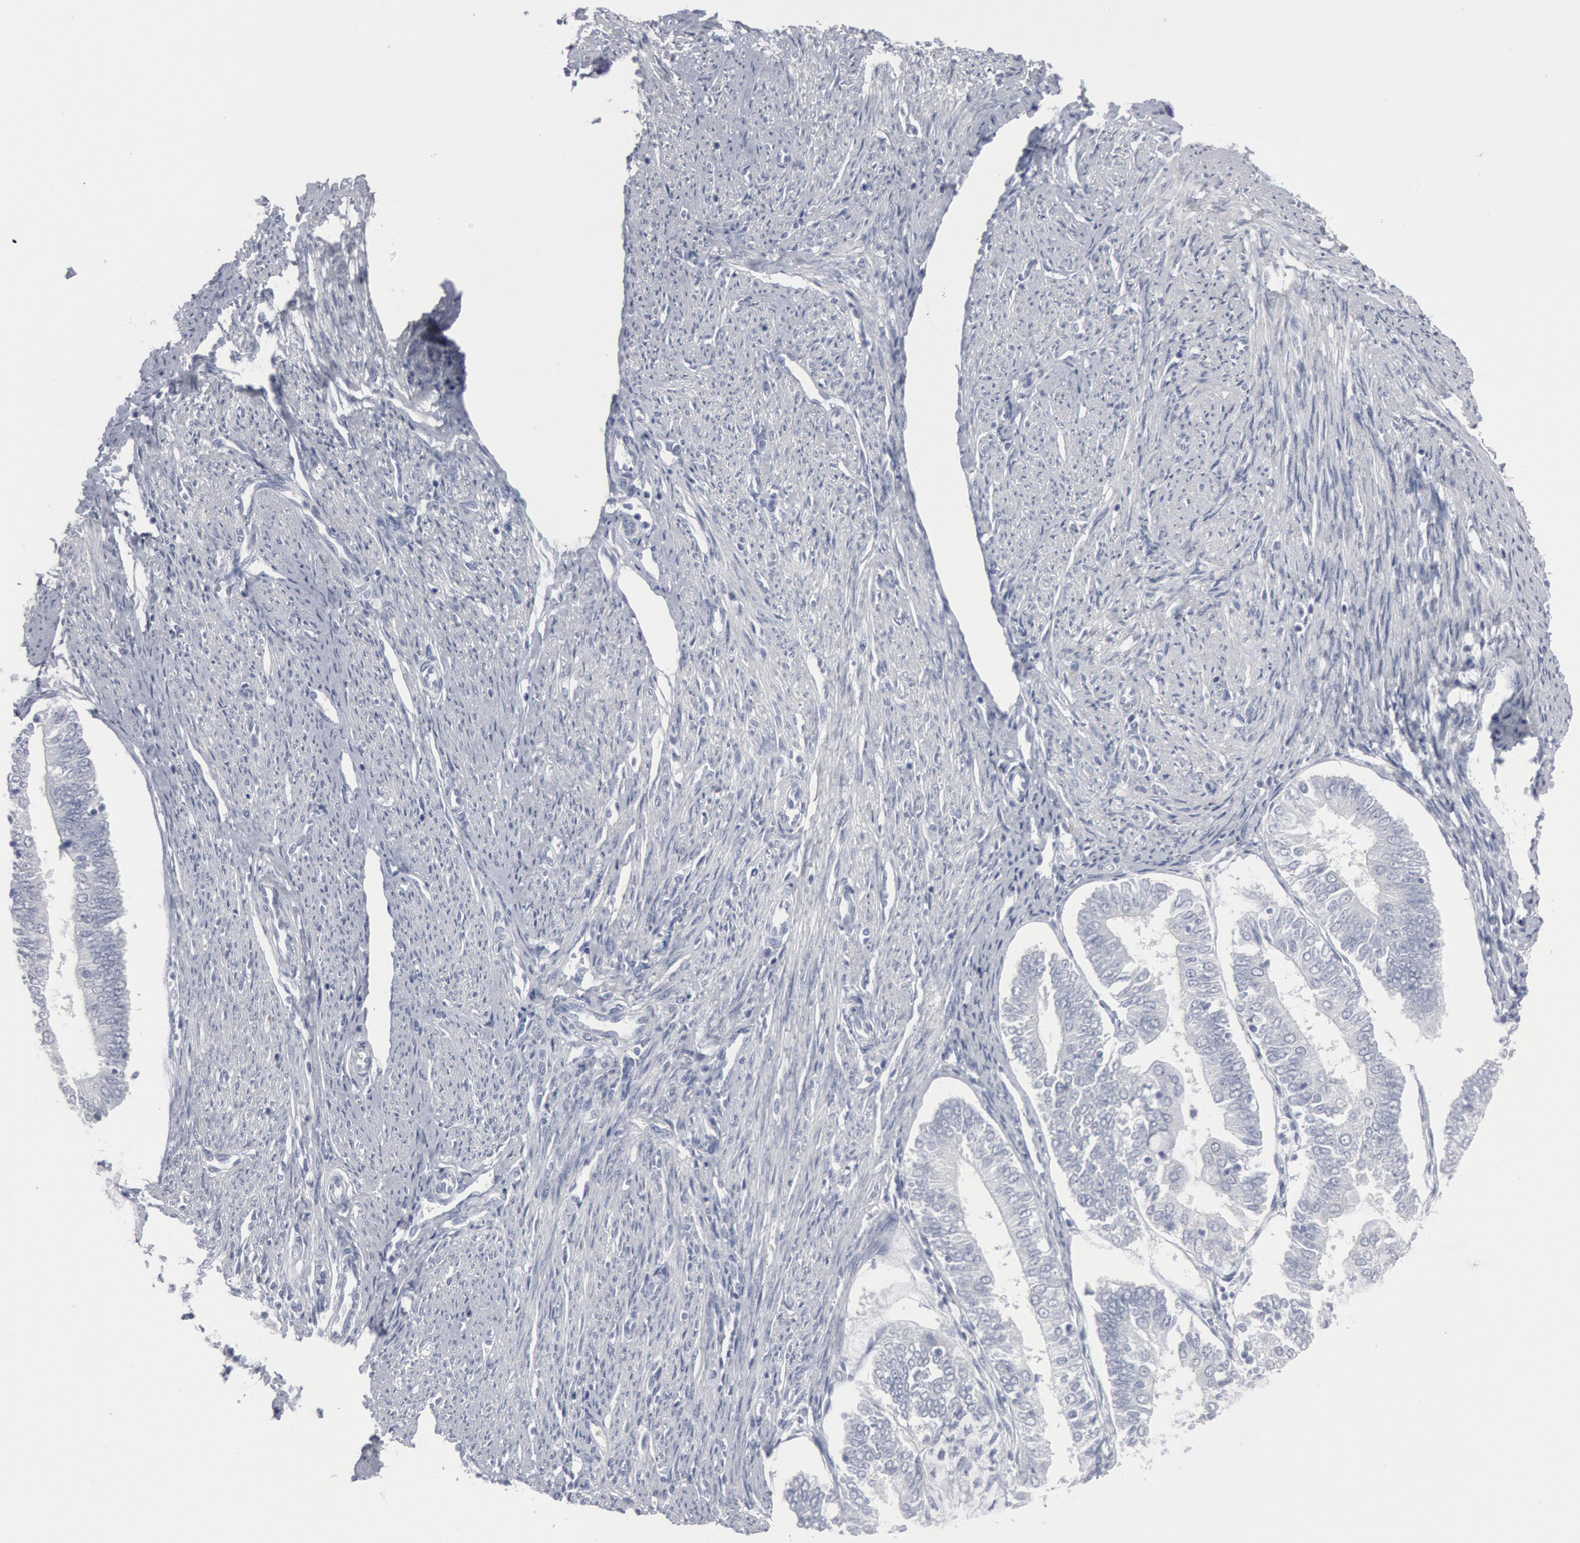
{"staining": {"intensity": "negative", "quantity": "none", "location": "none"}, "tissue": "endometrial cancer", "cell_type": "Tumor cells", "image_type": "cancer", "snomed": [{"axis": "morphology", "description": "Adenocarcinoma, NOS"}, {"axis": "topography", "description": "Endometrium"}], "caption": "Immunohistochemistry micrograph of neoplastic tissue: adenocarcinoma (endometrial) stained with DAB exhibits no significant protein expression in tumor cells.", "gene": "DMC1", "patient": {"sex": "female", "age": 75}}